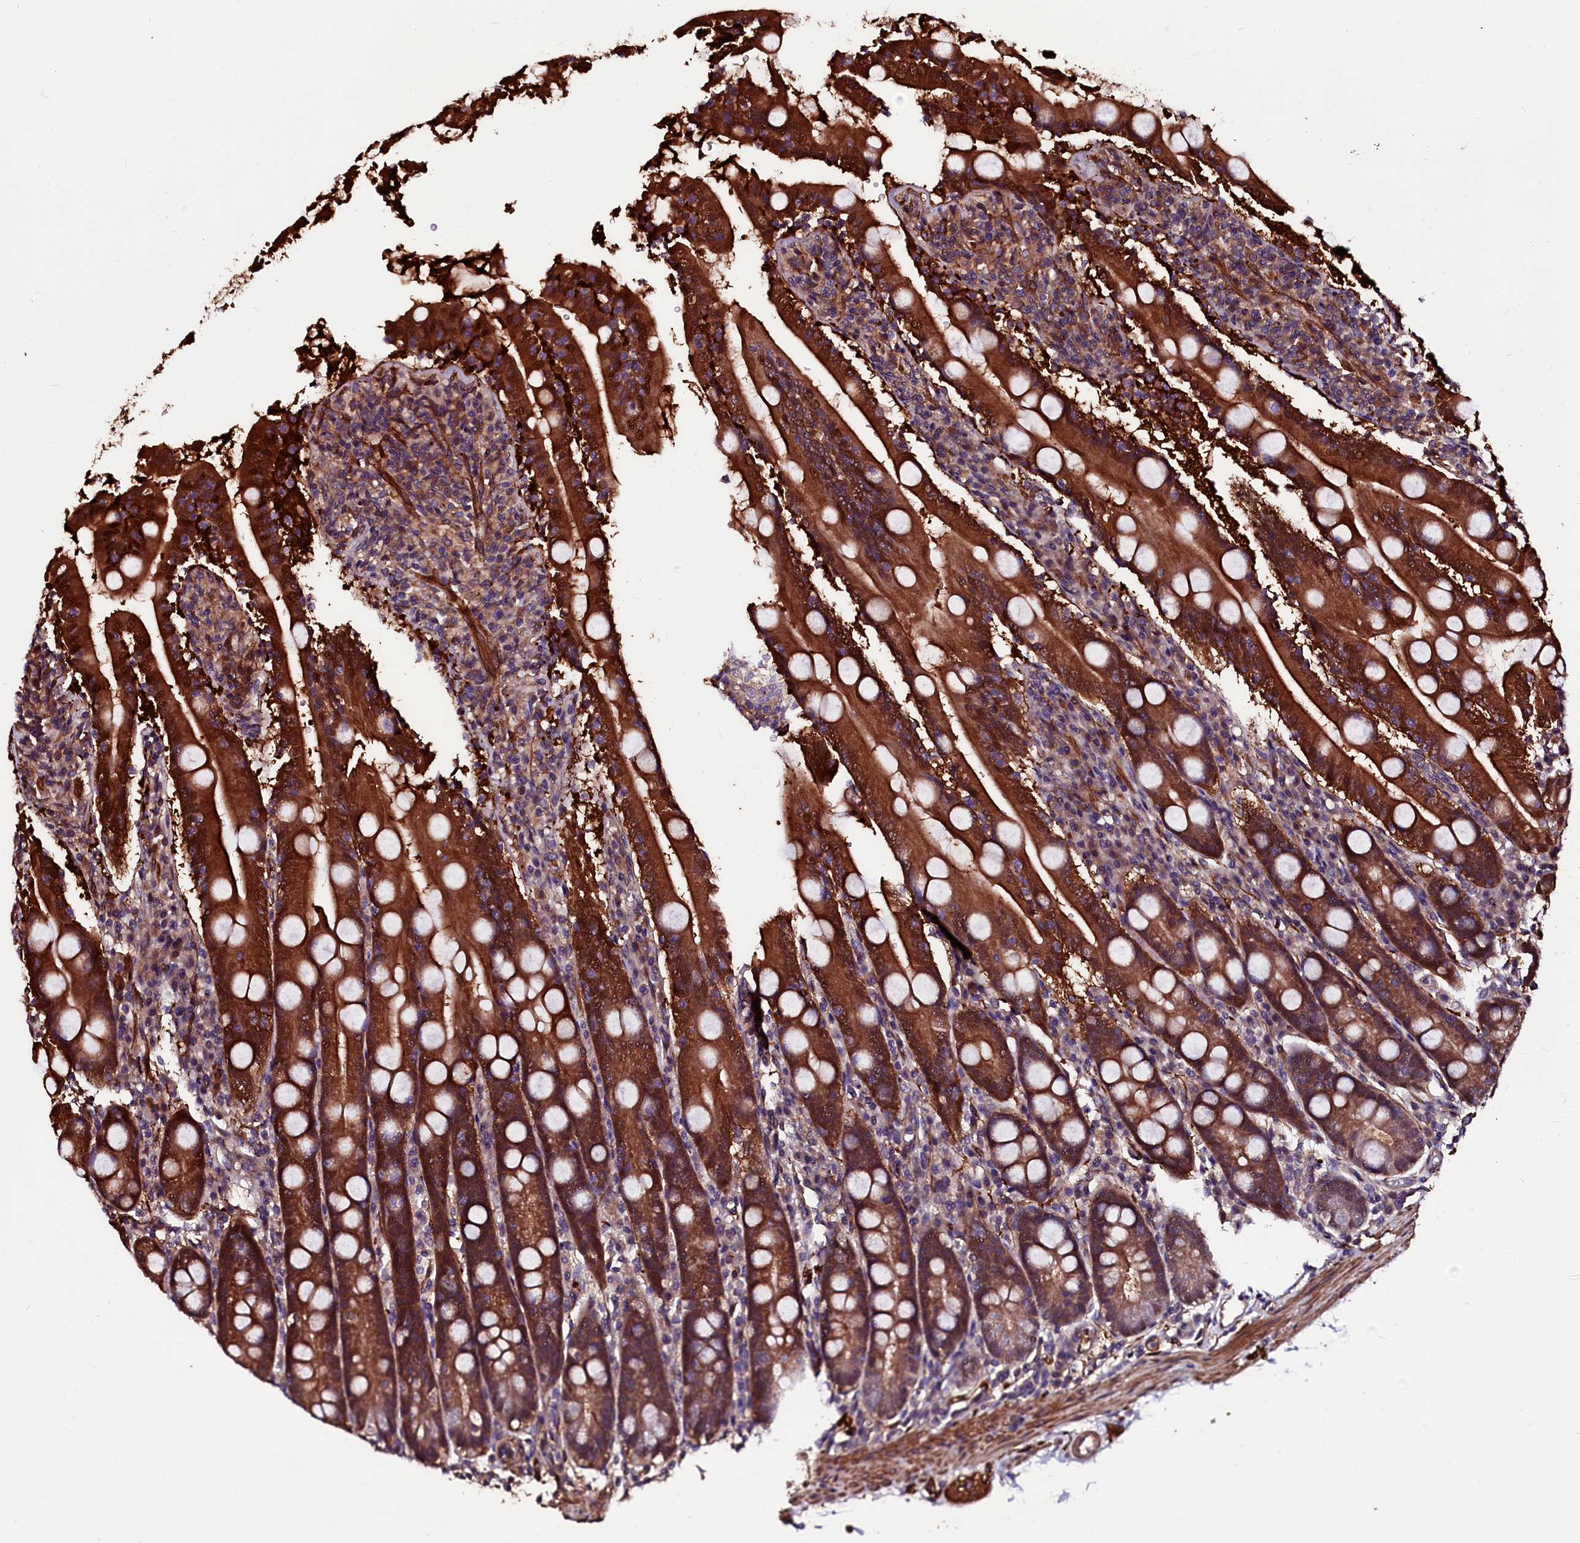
{"staining": {"intensity": "strong", "quantity": ">75%", "location": "cytoplasmic/membranous,nuclear"}, "tissue": "duodenum", "cell_type": "Glandular cells", "image_type": "normal", "snomed": [{"axis": "morphology", "description": "Normal tissue, NOS"}, {"axis": "topography", "description": "Duodenum"}], "caption": "The photomicrograph displays a brown stain indicating the presence of a protein in the cytoplasmic/membranous,nuclear of glandular cells in duodenum. (Stains: DAB (3,3'-diaminobenzidine) in brown, nuclei in blue, Microscopy: brightfield microscopy at high magnification).", "gene": "N4BP1", "patient": {"sex": "male", "age": 35}}